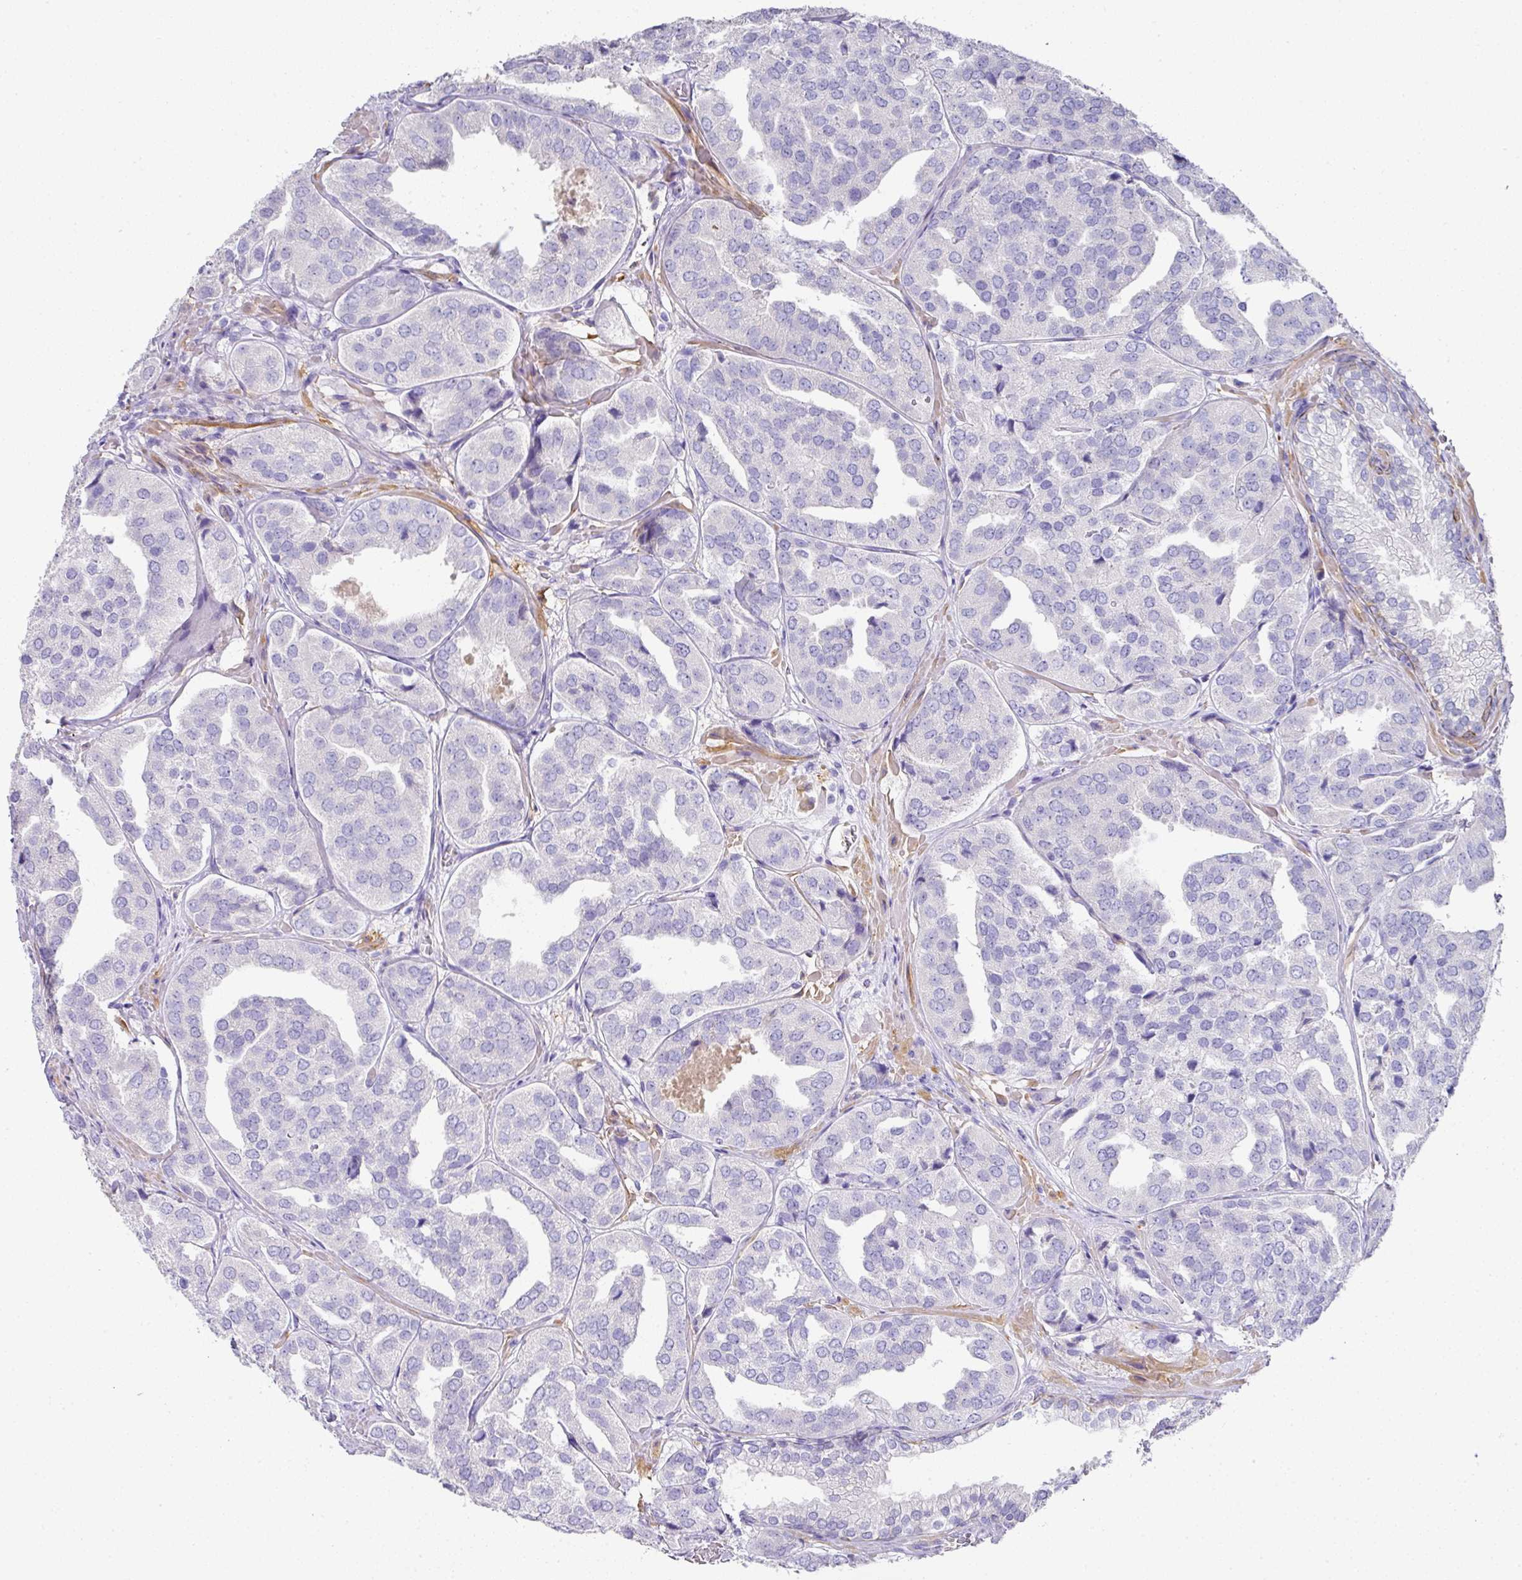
{"staining": {"intensity": "negative", "quantity": "none", "location": "none"}, "tissue": "prostate cancer", "cell_type": "Tumor cells", "image_type": "cancer", "snomed": [{"axis": "morphology", "description": "Adenocarcinoma, High grade"}, {"axis": "topography", "description": "Prostate"}], "caption": "IHC of human prostate high-grade adenocarcinoma exhibits no positivity in tumor cells.", "gene": "TARM1", "patient": {"sex": "male", "age": 63}}